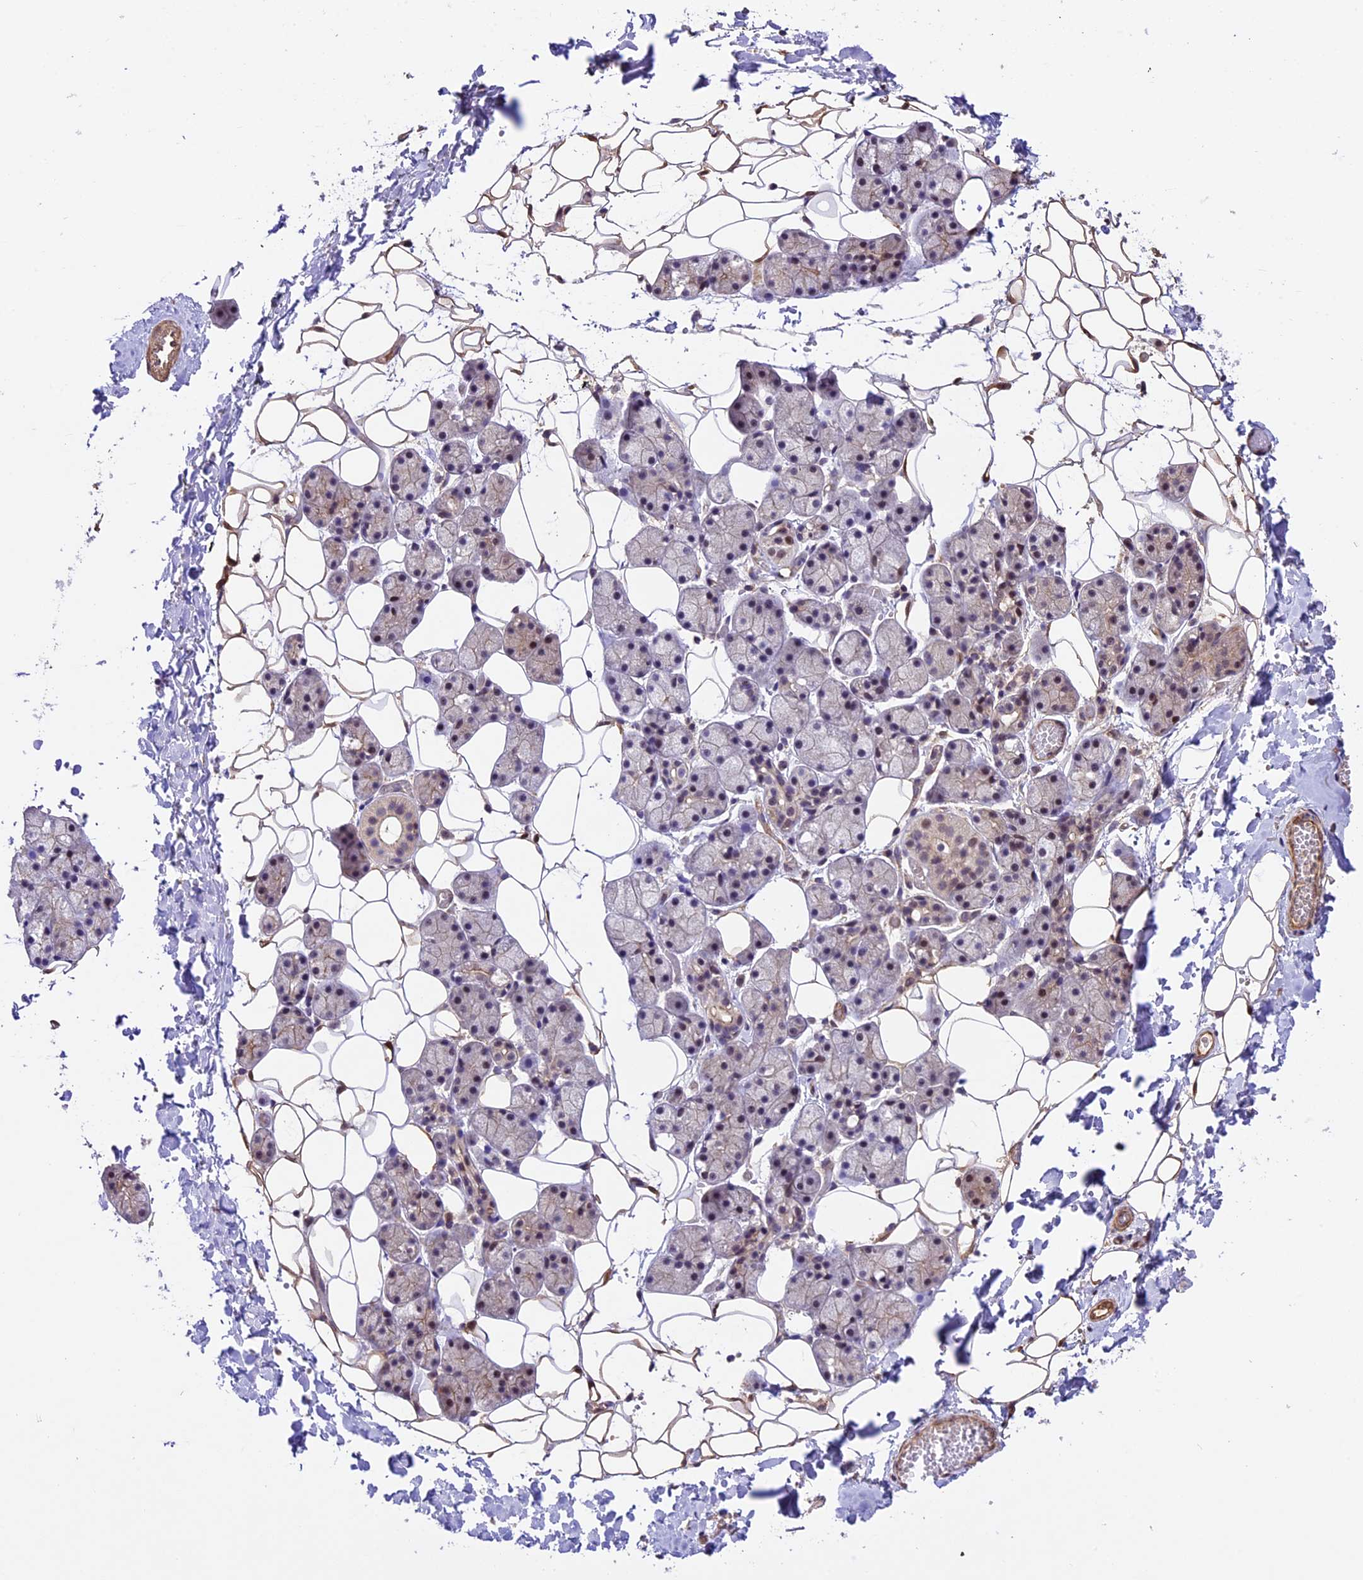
{"staining": {"intensity": "weak", "quantity": "25%-75%", "location": "cytoplasmic/membranous,nuclear"}, "tissue": "salivary gland", "cell_type": "Glandular cells", "image_type": "normal", "snomed": [{"axis": "morphology", "description": "Normal tissue, NOS"}, {"axis": "topography", "description": "Salivary gland"}], "caption": "A high-resolution photomicrograph shows immunohistochemistry (IHC) staining of benign salivary gland, which reveals weak cytoplasmic/membranous,nuclear positivity in about 25%-75% of glandular cells. (DAB (3,3'-diaminobenzidine) IHC with brightfield microscopy, high magnification).", "gene": "CCSER1", "patient": {"sex": "female", "age": 33}}